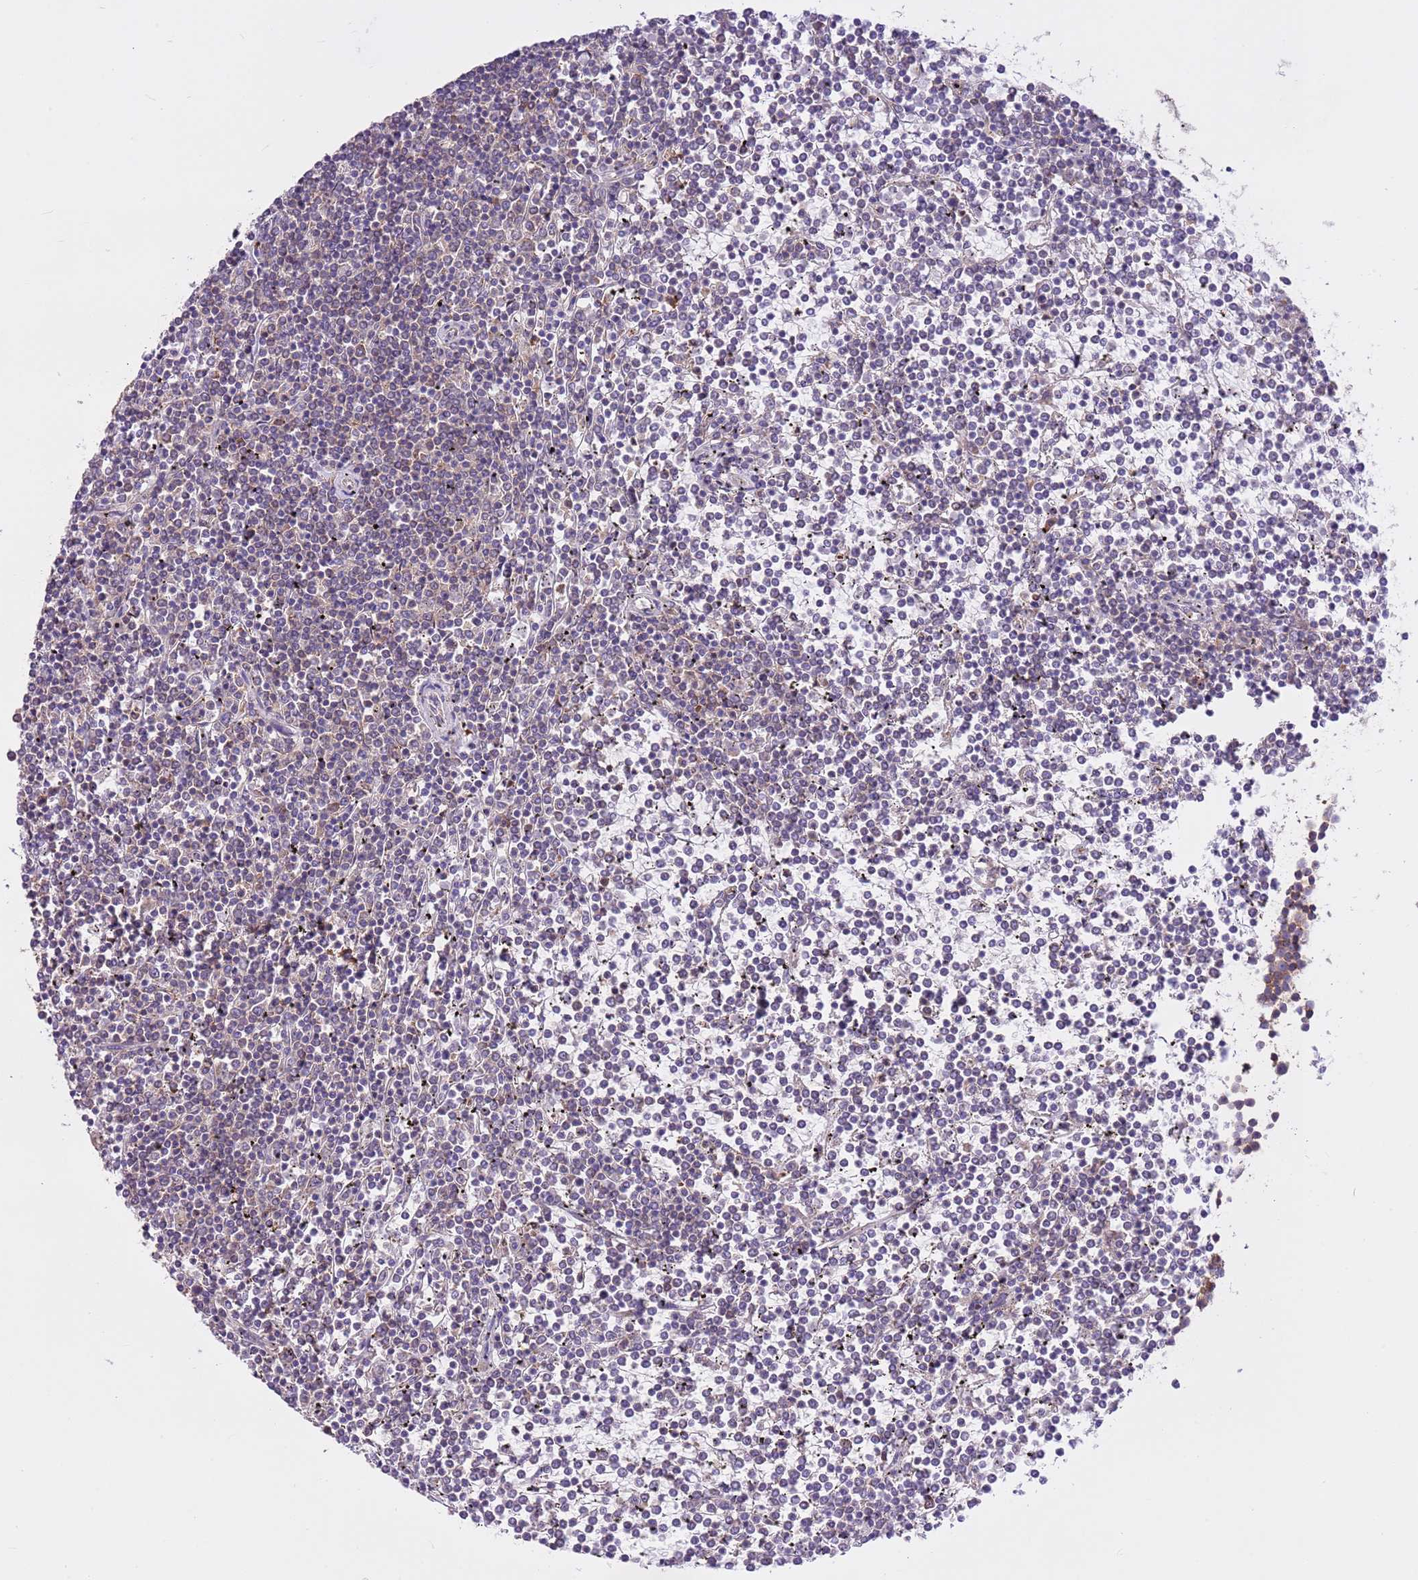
{"staining": {"intensity": "negative", "quantity": "none", "location": "none"}, "tissue": "lymphoma", "cell_type": "Tumor cells", "image_type": "cancer", "snomed": [{"axis": "morphology", "description": "Malignant lymphoma, non-Hodgkin's type, Low grade"}, {"axis": "topography", "description": "Spleen"}], "caption": "The immunohistochemistry image has no significant positivity in tumor cells of lymphoma tissue. (Immunohistochemistry (ihc), brightfield microscopy, high magnification).", "gene": "DDX19B", "patient": {"sex": "female", "age": 19}}